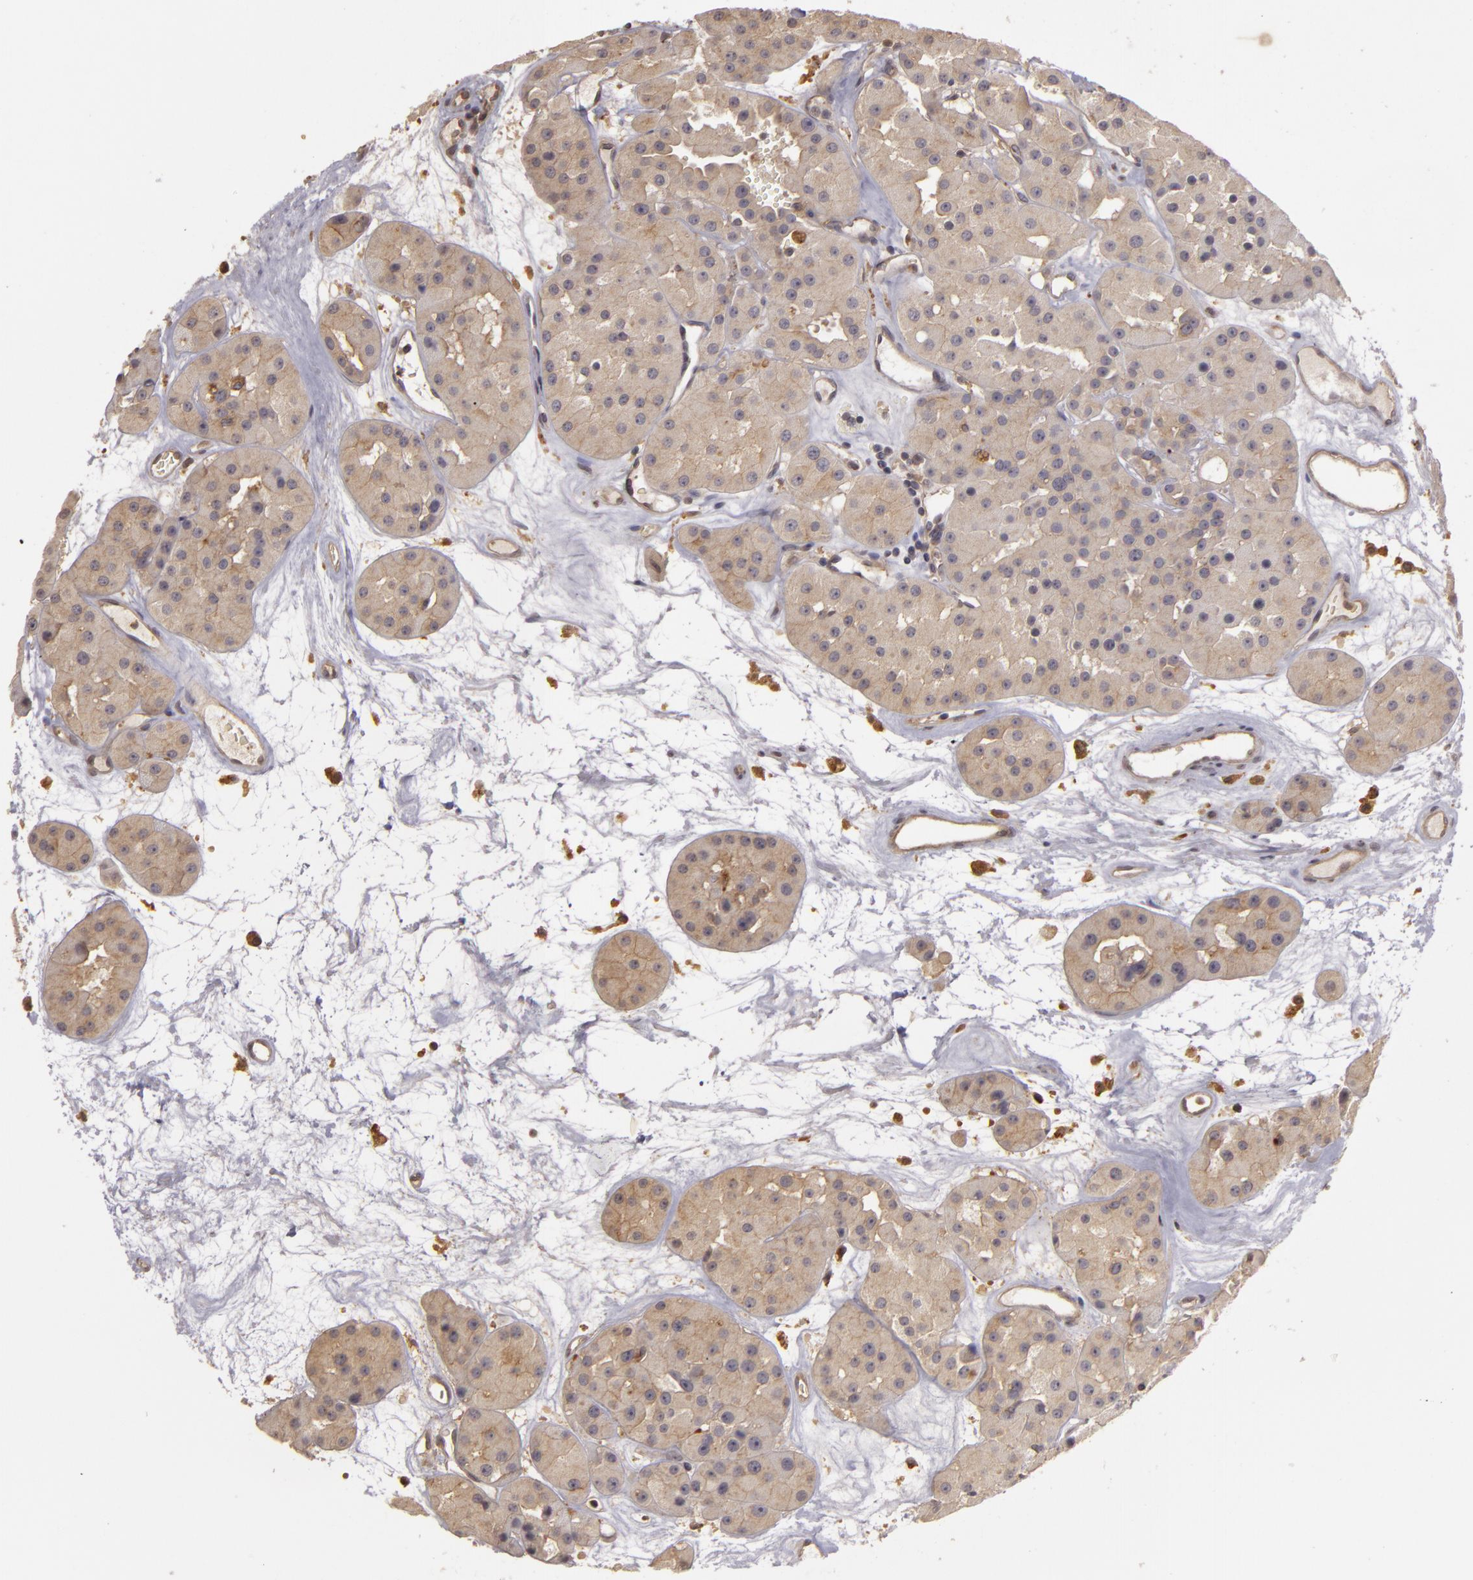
{"staining": {"intensity": "weak", "quantity": ">75%", "location": "cytoplasmic/membranous"}, "tissue": "renal cancer", "cell_type": "Tumor cells", "image_type": "cancer", "snomed": [{"axis": "morphology", "description": "Adenocarcinoma, uncertain malignant potential"}, {"axis": "topography", "description": "Kidney"}], "caption": "Human renal cancer stained for a protein (brown) reveals weak cytoplasmic/membranous positive positivity in about >75% of tumor cells.", "gene": "HRAS", "patient": {"sex": "male", "age": 63}}